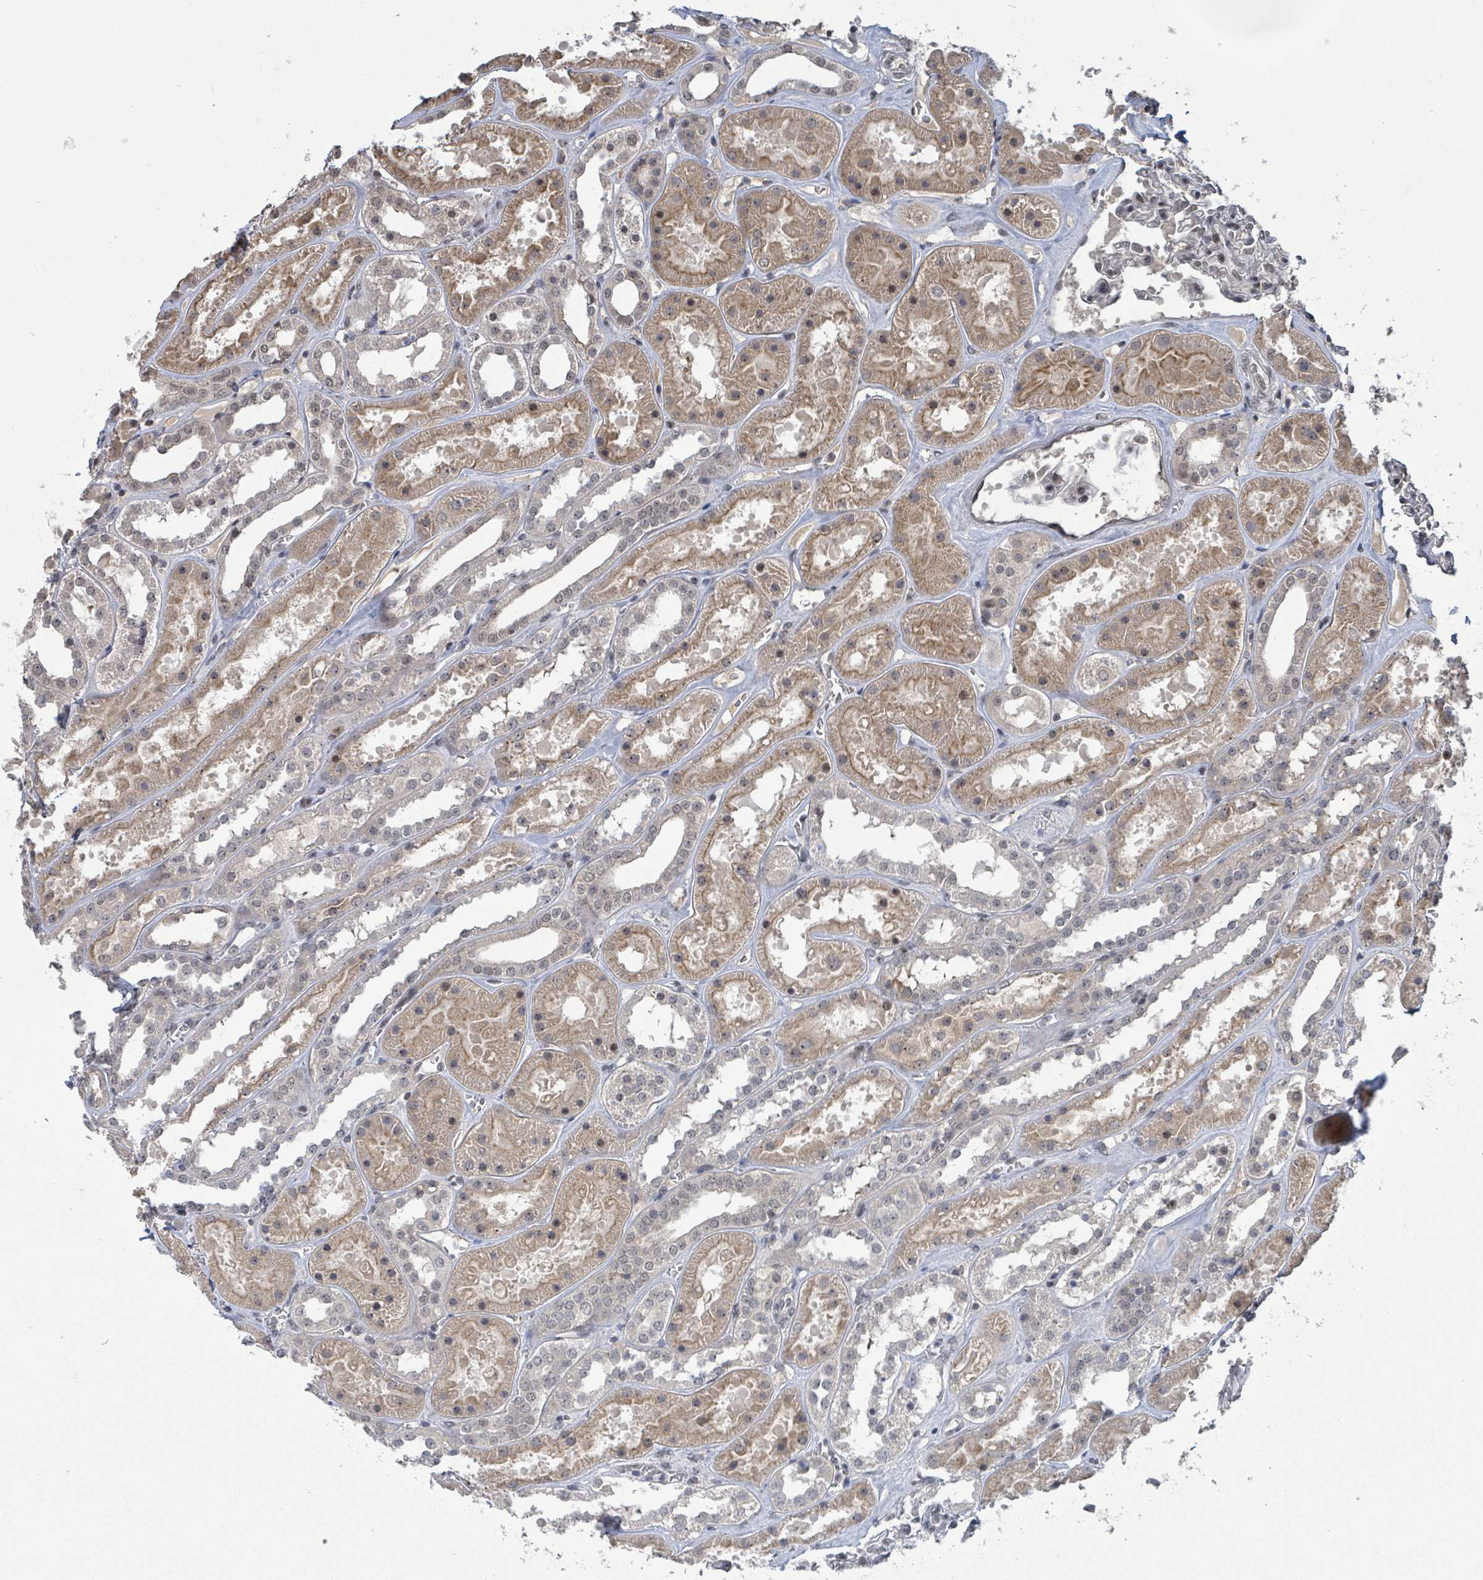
{"staining": {"intensity": "moderate", "quantity": "25%-75%", "location": "nuclear"}, "tissue": "kidney", "cell_type": "Cells in glomeruli", "image_type": "normal", "snomed": [{"axis": "morphology", "description": "Normal tissue, NOS"}, {"axis": "topography", "description": "Kidney"}], "caption": "Protein expression analysis of benign human kidney reveals moderate nuclear expression in approximately 25%-75% of cells in glomeruli.", "gene": "ZBTB14", "patient": {"sex": "female", "age": 41}}